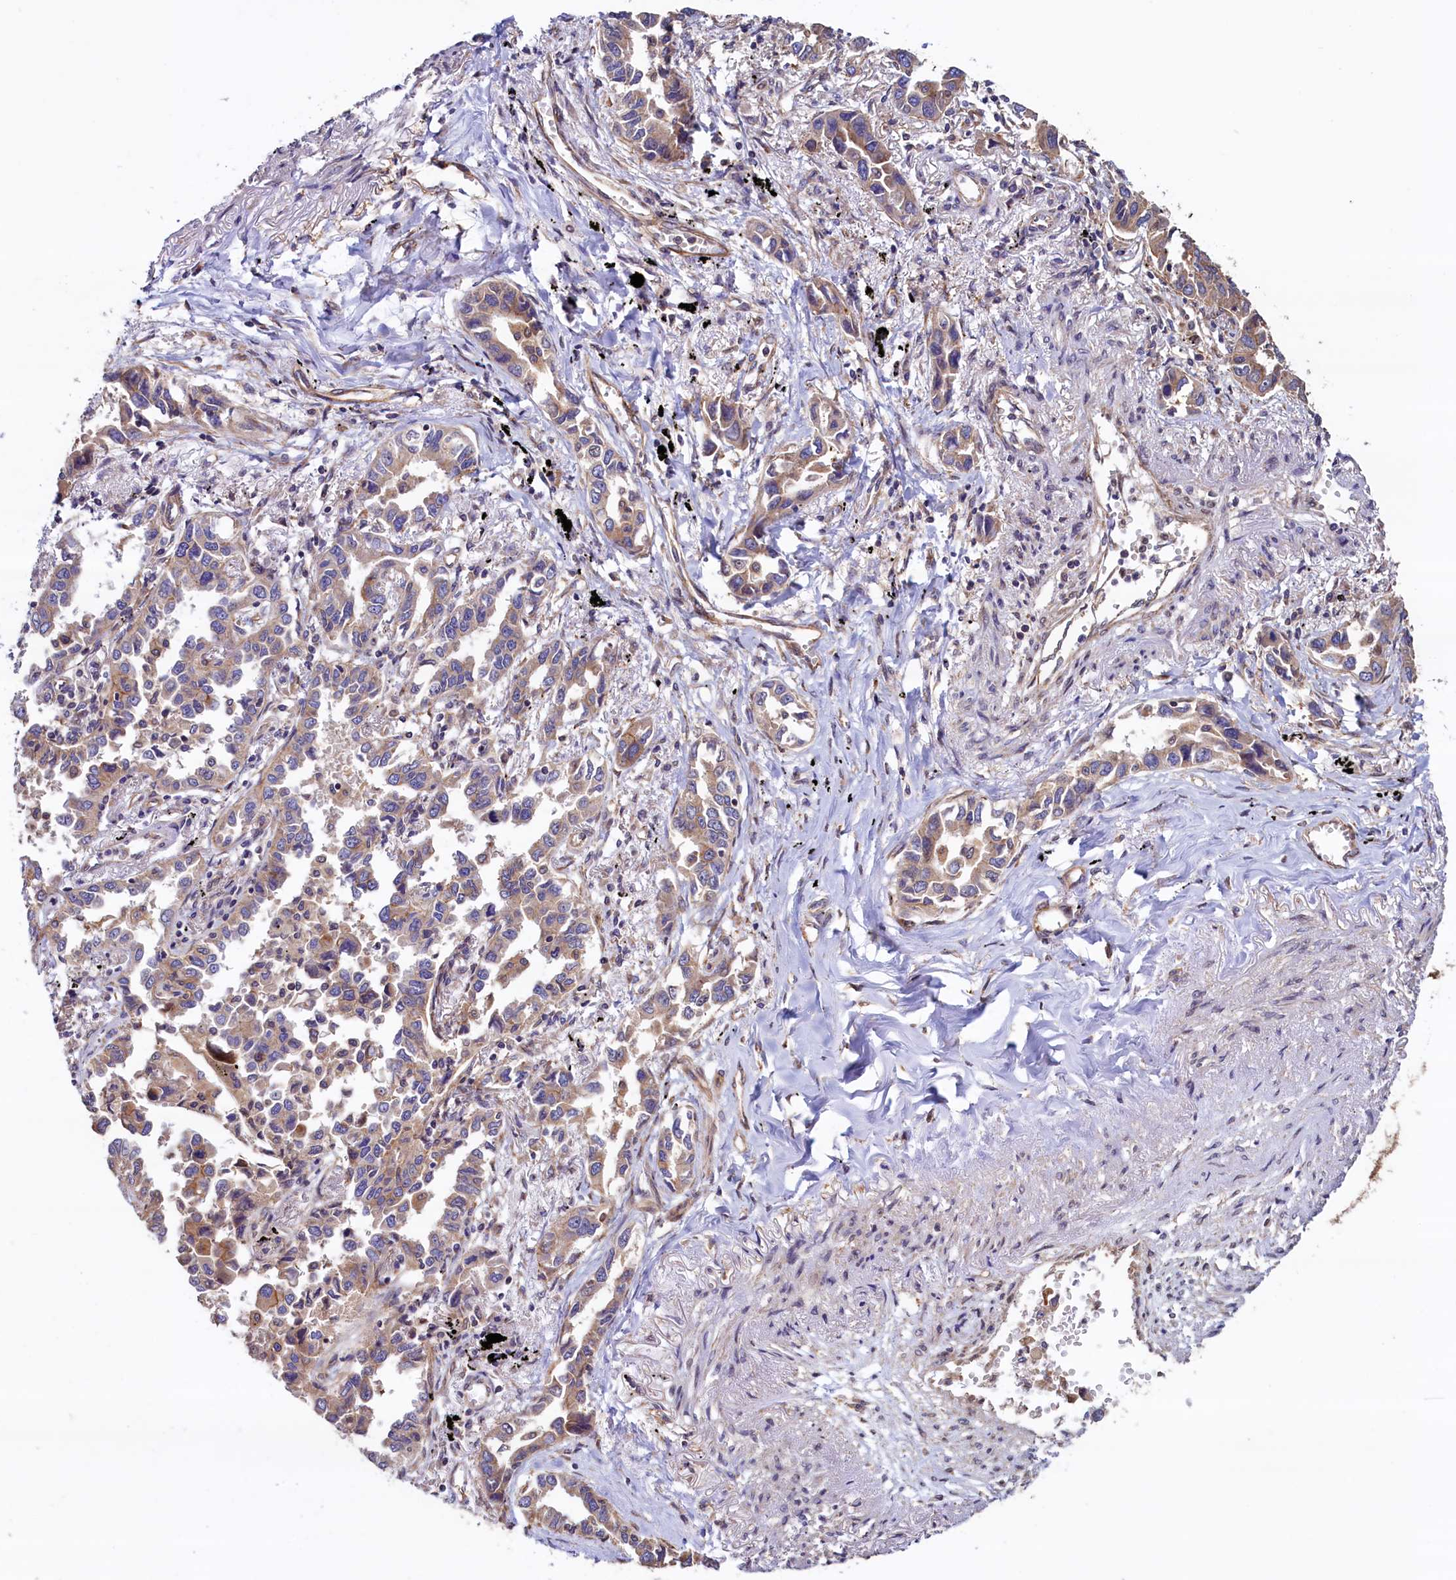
{"staining": {"intensity": "moderate", "quantity": "25%-75%", "location": "cytoplasmic/membranous"}, "tissue": "lung cancer", "cell_type": "Tumor cells", "image_type": "cancer", "snomed": [{"axis": "morphology", "description": "Adenocarcinoma, NOS"}, {"axis": "topography", "description": "Lung"}], "caption": "Moderate cytoplasmic/membranous staining for a protein is appreciated in about 25%-75% of tumor cells of lung adenocarcinoma using IHC.", "gene": "ATXN2L", "patient": {"sex": "male", "age": 67}}